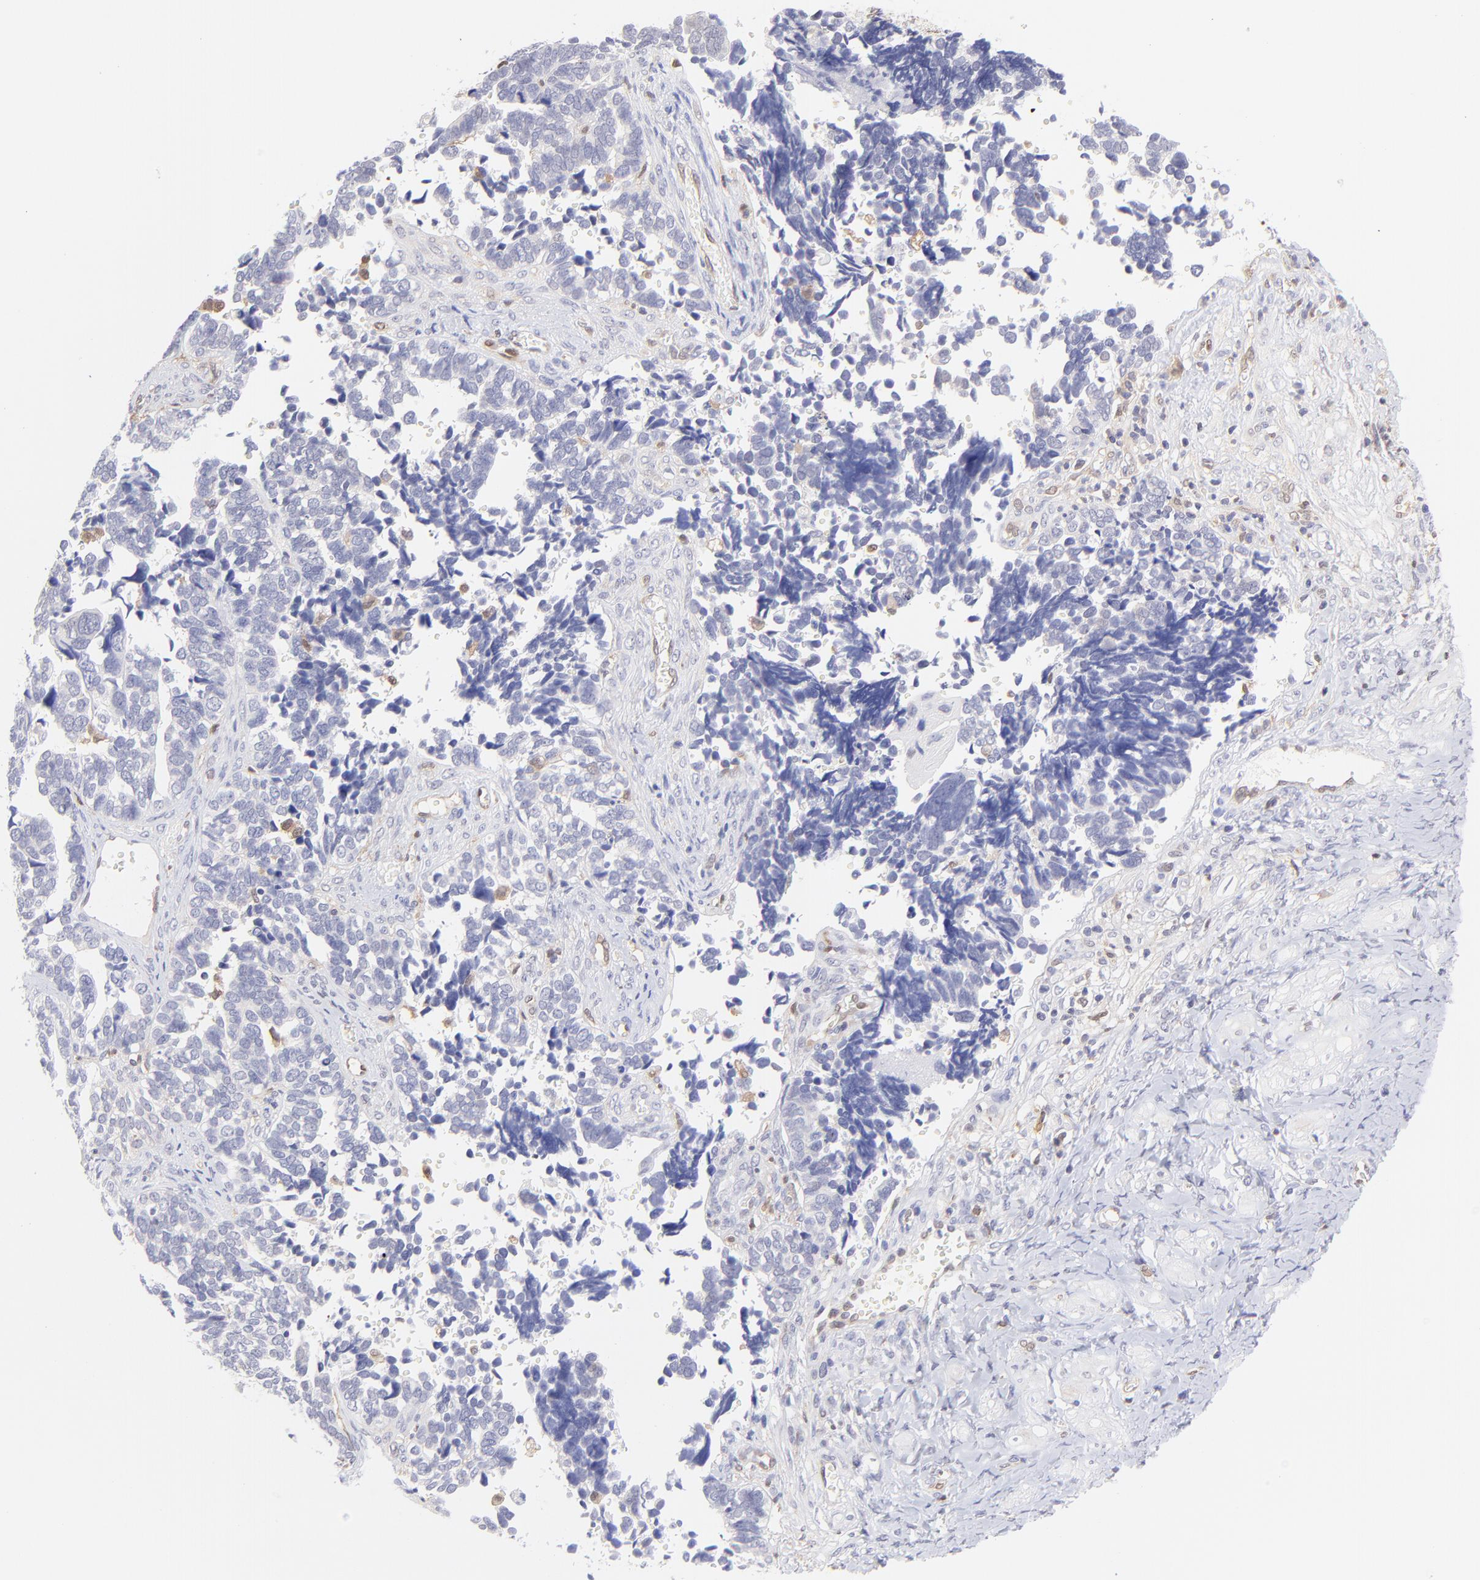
{"staining": {"intensity": "negative", "quantity": "none", "location": "none"}, "tissue": "ovarian cancer", "cell_type": "Tumor cells", "image_type": "cancer", "snomed": [{"axis": "morphology", "description": "Cystadenocarcinoma, serous, NOS"}, {"axis": "topography", "description": "Ovary"}], "caption": "Serous cystadenocarcinoma (ovarian) was stained to show a protein in brown. There is no significant positivity in tumor cells.", "gene": "HYAL1", "patient": {"sex": "female", "age": 77}}